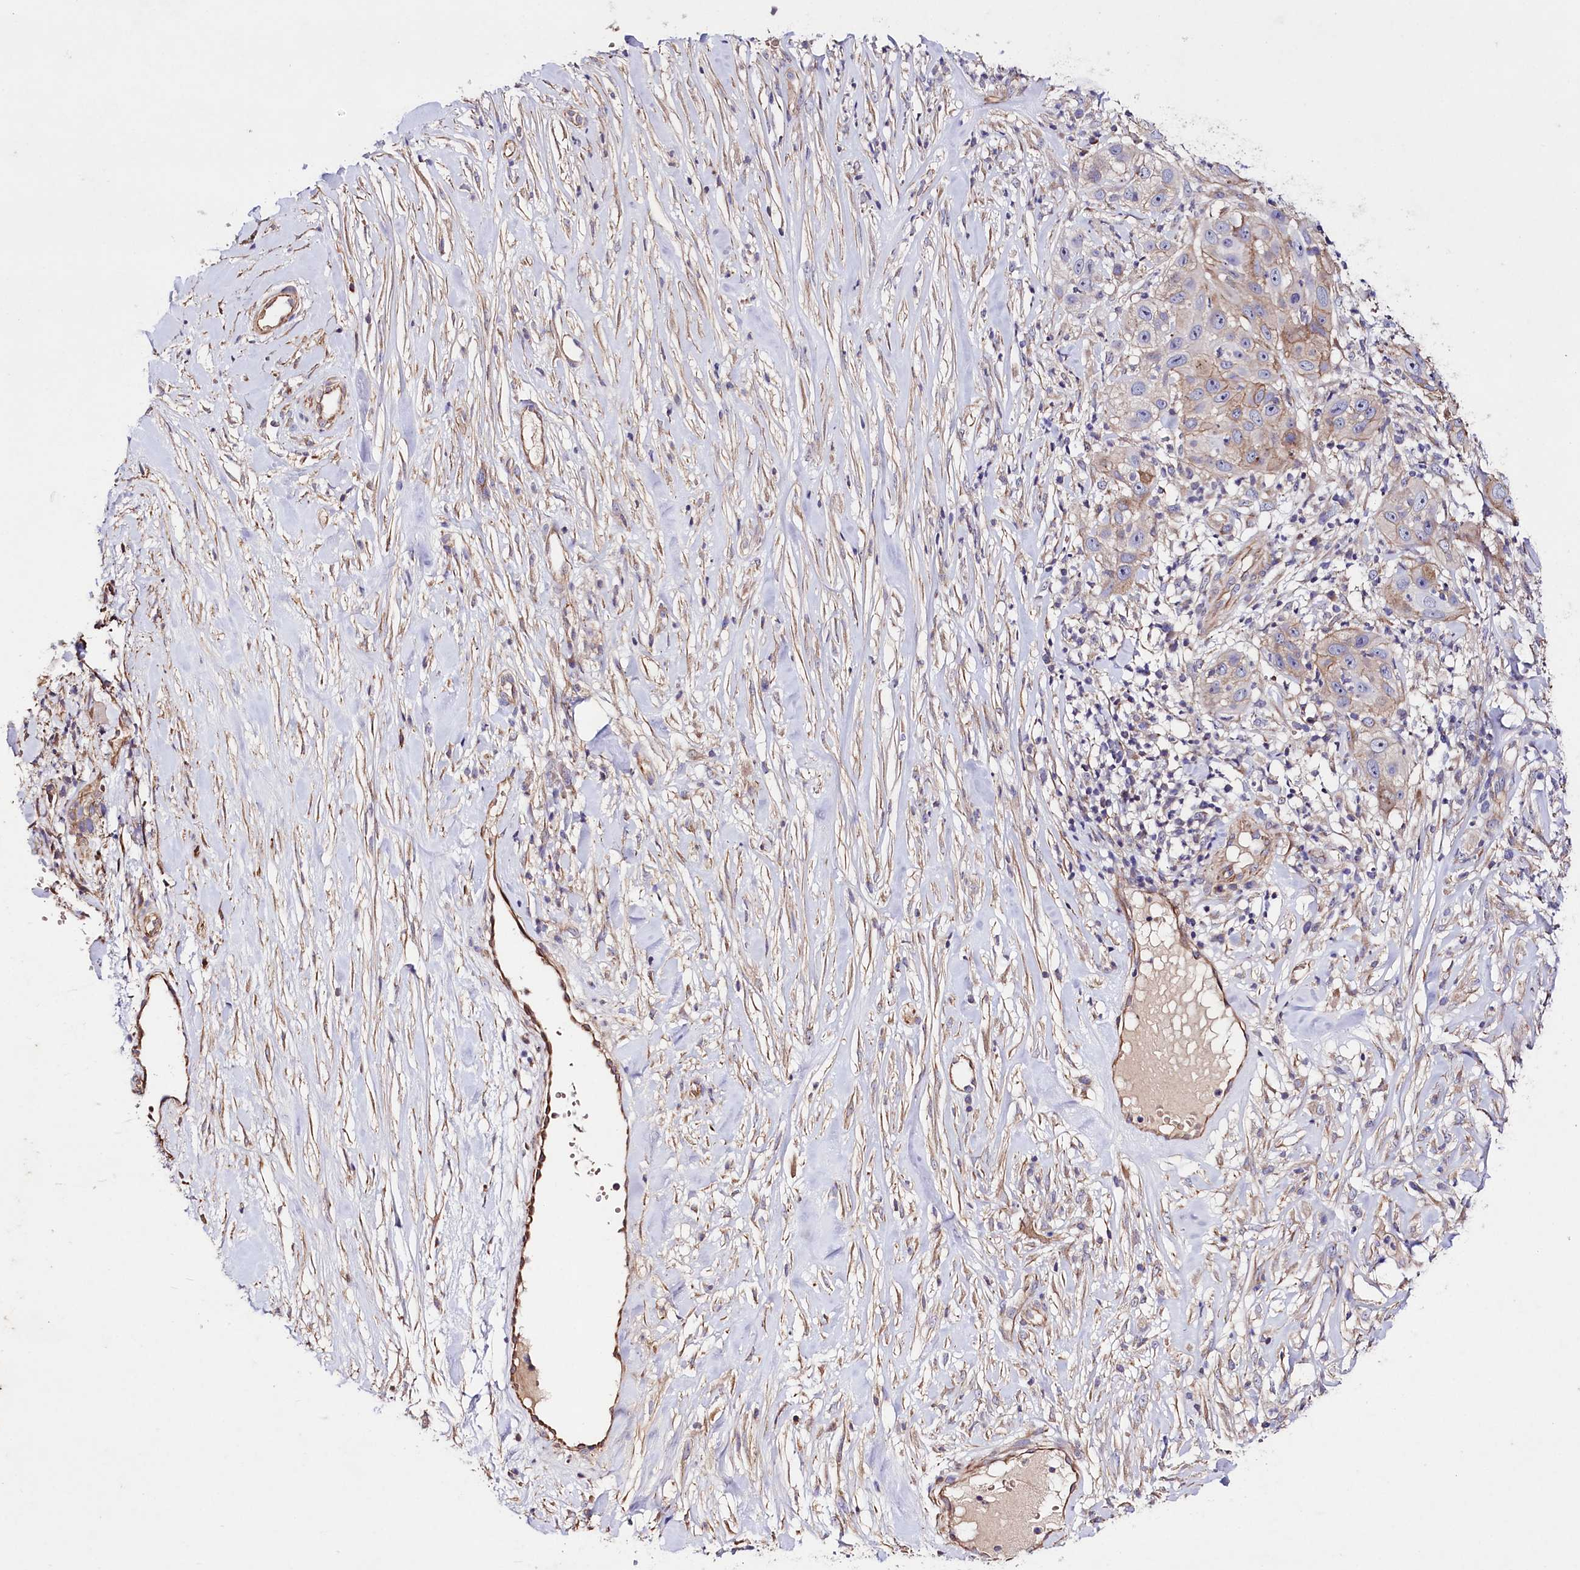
{"staining": {"intensity": "strong", "quantity": "<25%", "location": "cytoplasmic/membranous"}, "tissue": "skin cancer", "cell_type": "Tumor cells", "image_type": "cancer", "snomed": [{"axis": "morphology", "description": "Squamous cell carcinoma, NOS"}, {"axis": "topography", "description": "Skin"}], "caption": "Skin cancer (squamous cell carcinoma) stained with a brown dye reveals strong cytoplasmic/membranous positive expression in about <25% of tumor cells.", "gene": "SLC7A1", "patient": {"sex": "female", "age": 44}}